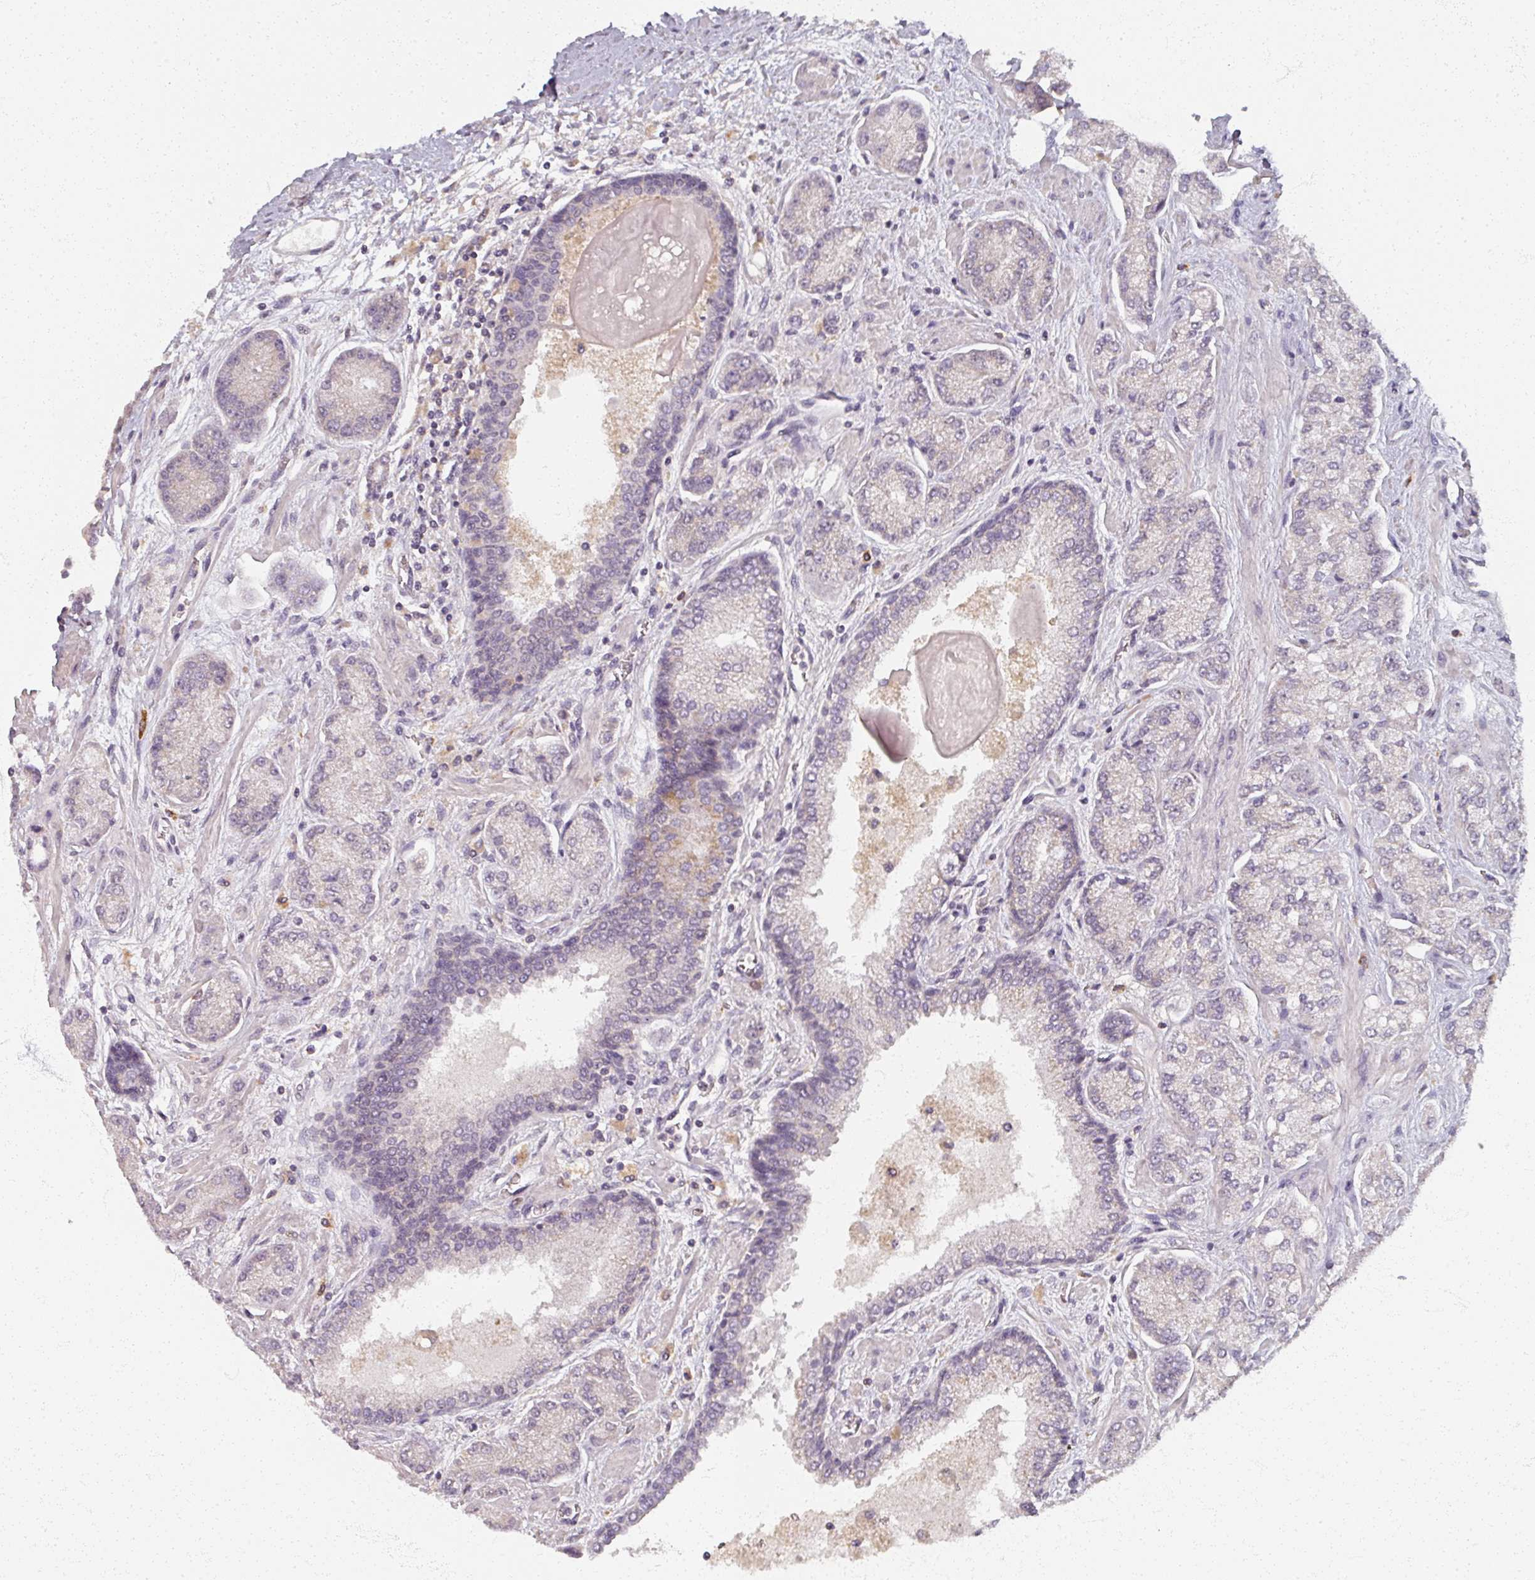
{"staining": {"intensity": "negative", "quantity": "none", "location": "none"}, "tissue": "prostate cancer", "cell_type": "Tumor cells", "image_type": "cancer", "snomed": [{"axis": "morphology", "description": "Adenocarcinoma, High grade"}, {"axis": "topography", "description": "Prostate"}], "caption": "Prostate high-grade adenocarcinoma stained for a protein using immunohistochemistry (IHC) displays no staining tumor cells.", "gene": "SOX11", "patient": {"sex": "male", "age": 68}}